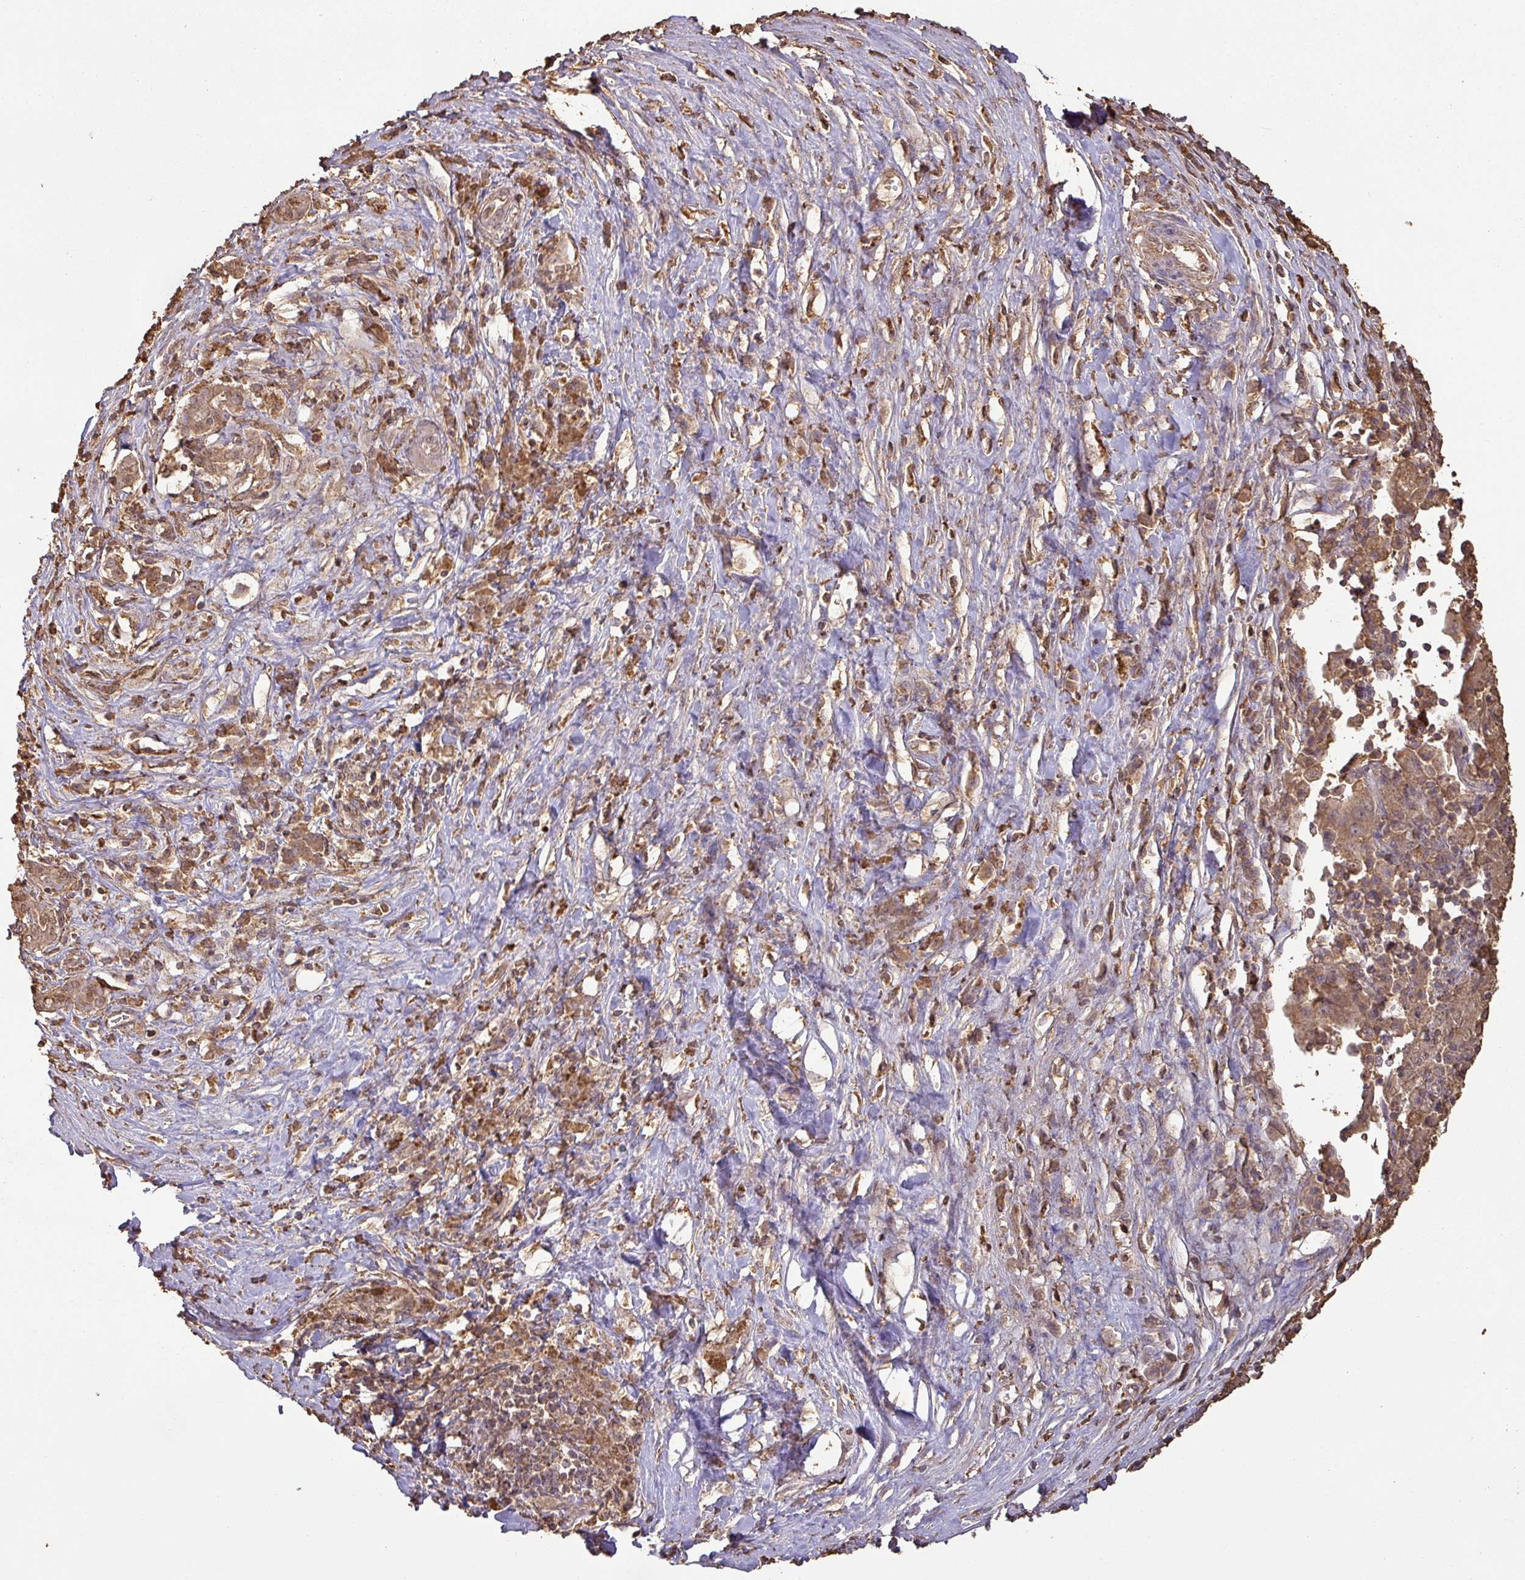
{"staining": {"intensity": "moderate", "quantity": ">75%", "location": "cytoplasmic/membranous"}, "tissue": "pancreatic cancer", "cell_type": "Tumor cells", "image_type": "cancer", "snomed": [{"axis": "morphology", "description": "Adenocarcinoma, NOS"}, {"axis": "topography", "description": "Pancreas"}], "caption": "The immunohistochemical stain highlights moderate cytoplasmic/membranous expression in tumor cells of pancreatic cancer (adenocarcinoma) tissue.", "gene": "ATAT1", "patient": {"sex": "male", "age": 63}}